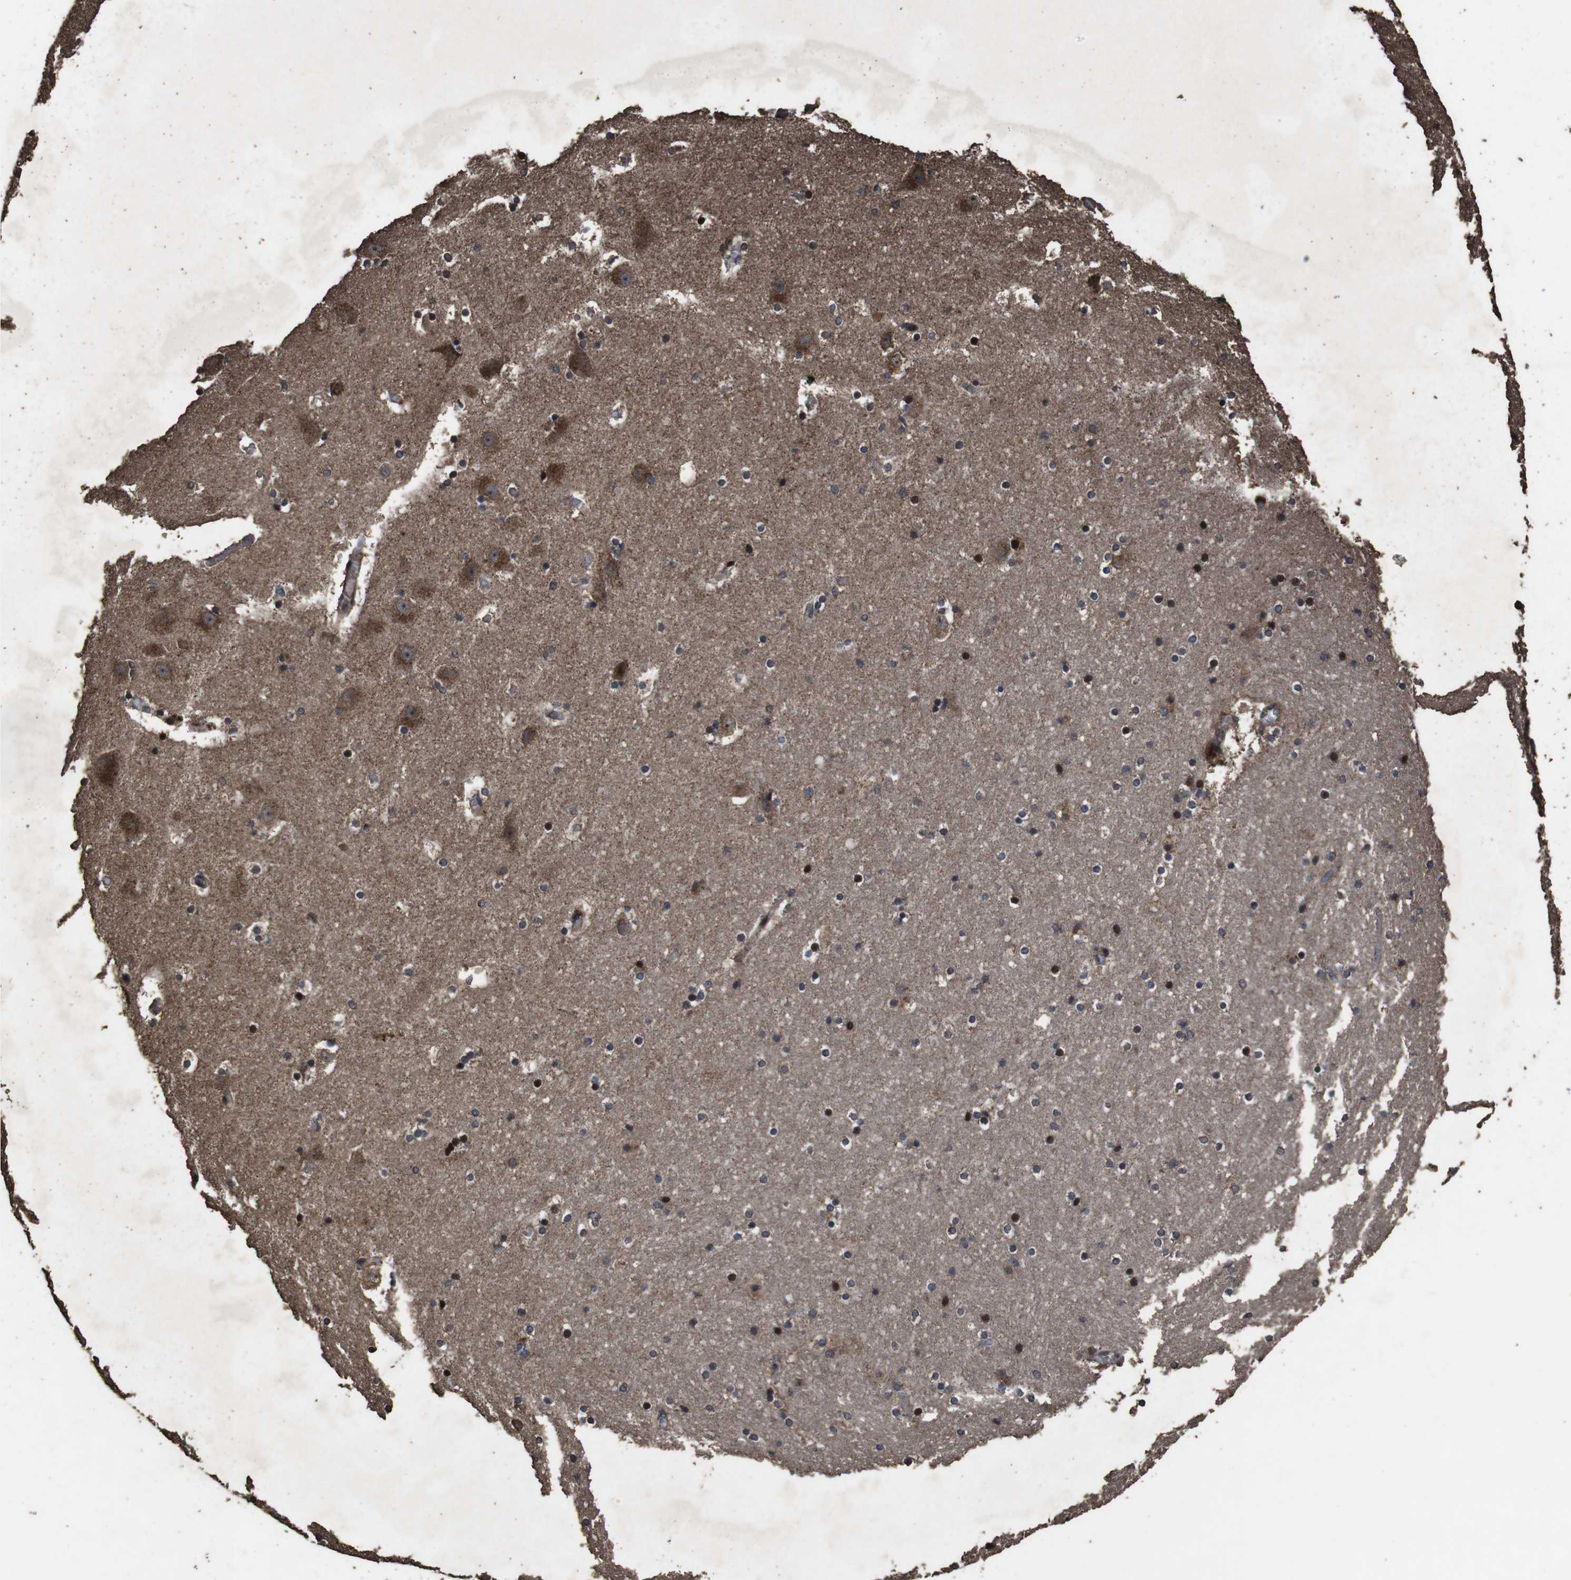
{"staining": {"intensity": "strong", "quantity": "<25%", "location": "nuclear"}, "tissue": "hippocampus", "cell_type": "Glial cells", "image_type": "normal", "snomed": [{"axis": "morphology", "description": "Normal tissue, NOS"}, {"axis": "topography", "description": "Hippocampus"}], "caption": "Glial cells exhibit medium levels of strong nuclear positivity in approximately <25% of cells in unremarkable human hippocampus. The staining was performed using DAB (3,3'-diaminobenzidine) to visualize the protein expression in brown, while the nuclei were stained in blue with hematoxylin (Magnification: 20x).", "gene": "SMYD3", "patient": {"sex": "male", "age": 45}}